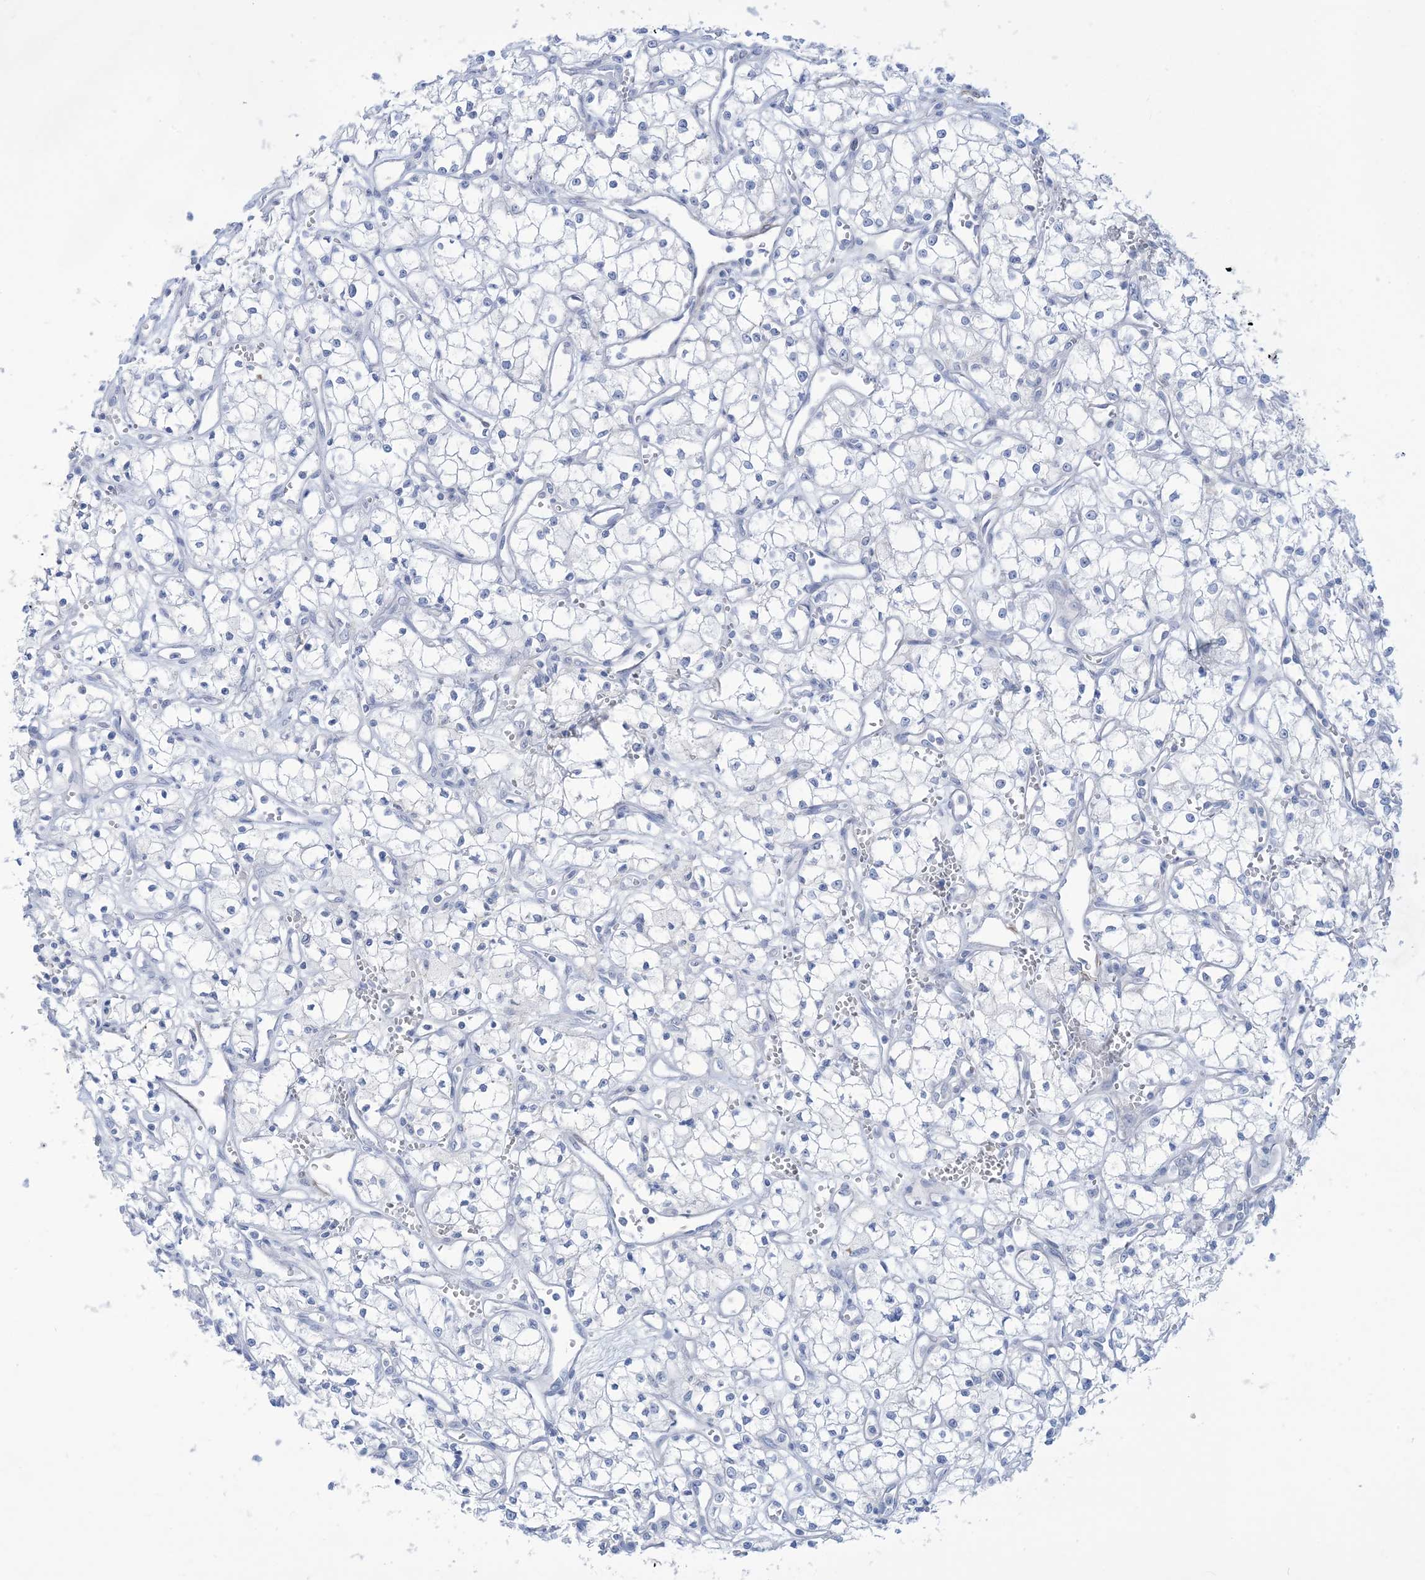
{"staining": {"intensity": "negative", "quantity": "none", "location": "none"}, "tissue": "renal cancer", "cell_type": "Tumor cells", "image_type": "cancer", "snomed": [{"axis": "morphology", "description": "Adenocarcinoma, NOS"}, {"axis": "topography", "description": "Kidney"}], "caption": "High magnification brightfield microscopy of renal cancer stained with DAB (3,3'-diaminobenzidine) (brown) and counterstained with hematoxylin (blue): tumor cells show no significant staining.", "gene": "MARS2", "patient": {"sex": "male", "age": 59}}